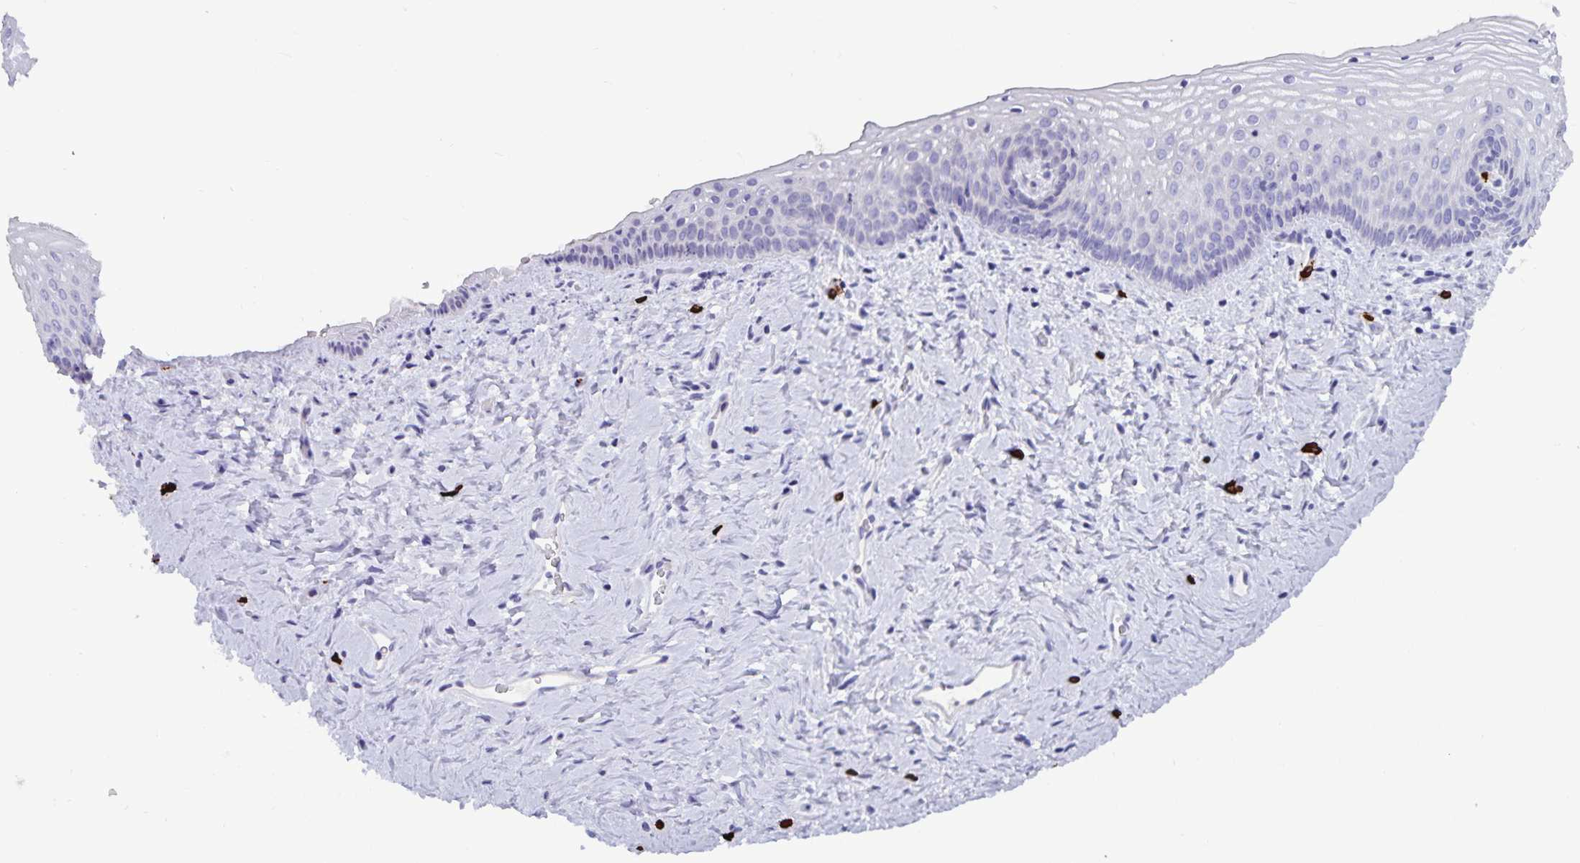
{"staining": {"intensity": "negative", "quantity": "none", "location": "none"}, "tissue": "vagina", "cell_type": "Squamous epithelial cells", "image_type": "normal", "snomed": [{"axis": "morphology", "description": "Normal tissue, NOS"}, {"axis": "topography", "description": "Vagina"}], "caption": "High magnification brightfield microscopy of benign vagina stained with DAB (3,3'-diaminobenzidine) (brown) and counterstained with hematoxylin (blue): squamous epithelial cells show no significant staining. (Brightfield microscopy of DAB (3,3'-diaminobenzidine) immunohistochemistry (IHC) at high magnification).", "gene": "IBTK", "patient": {"sex": "female", "age": 45}}